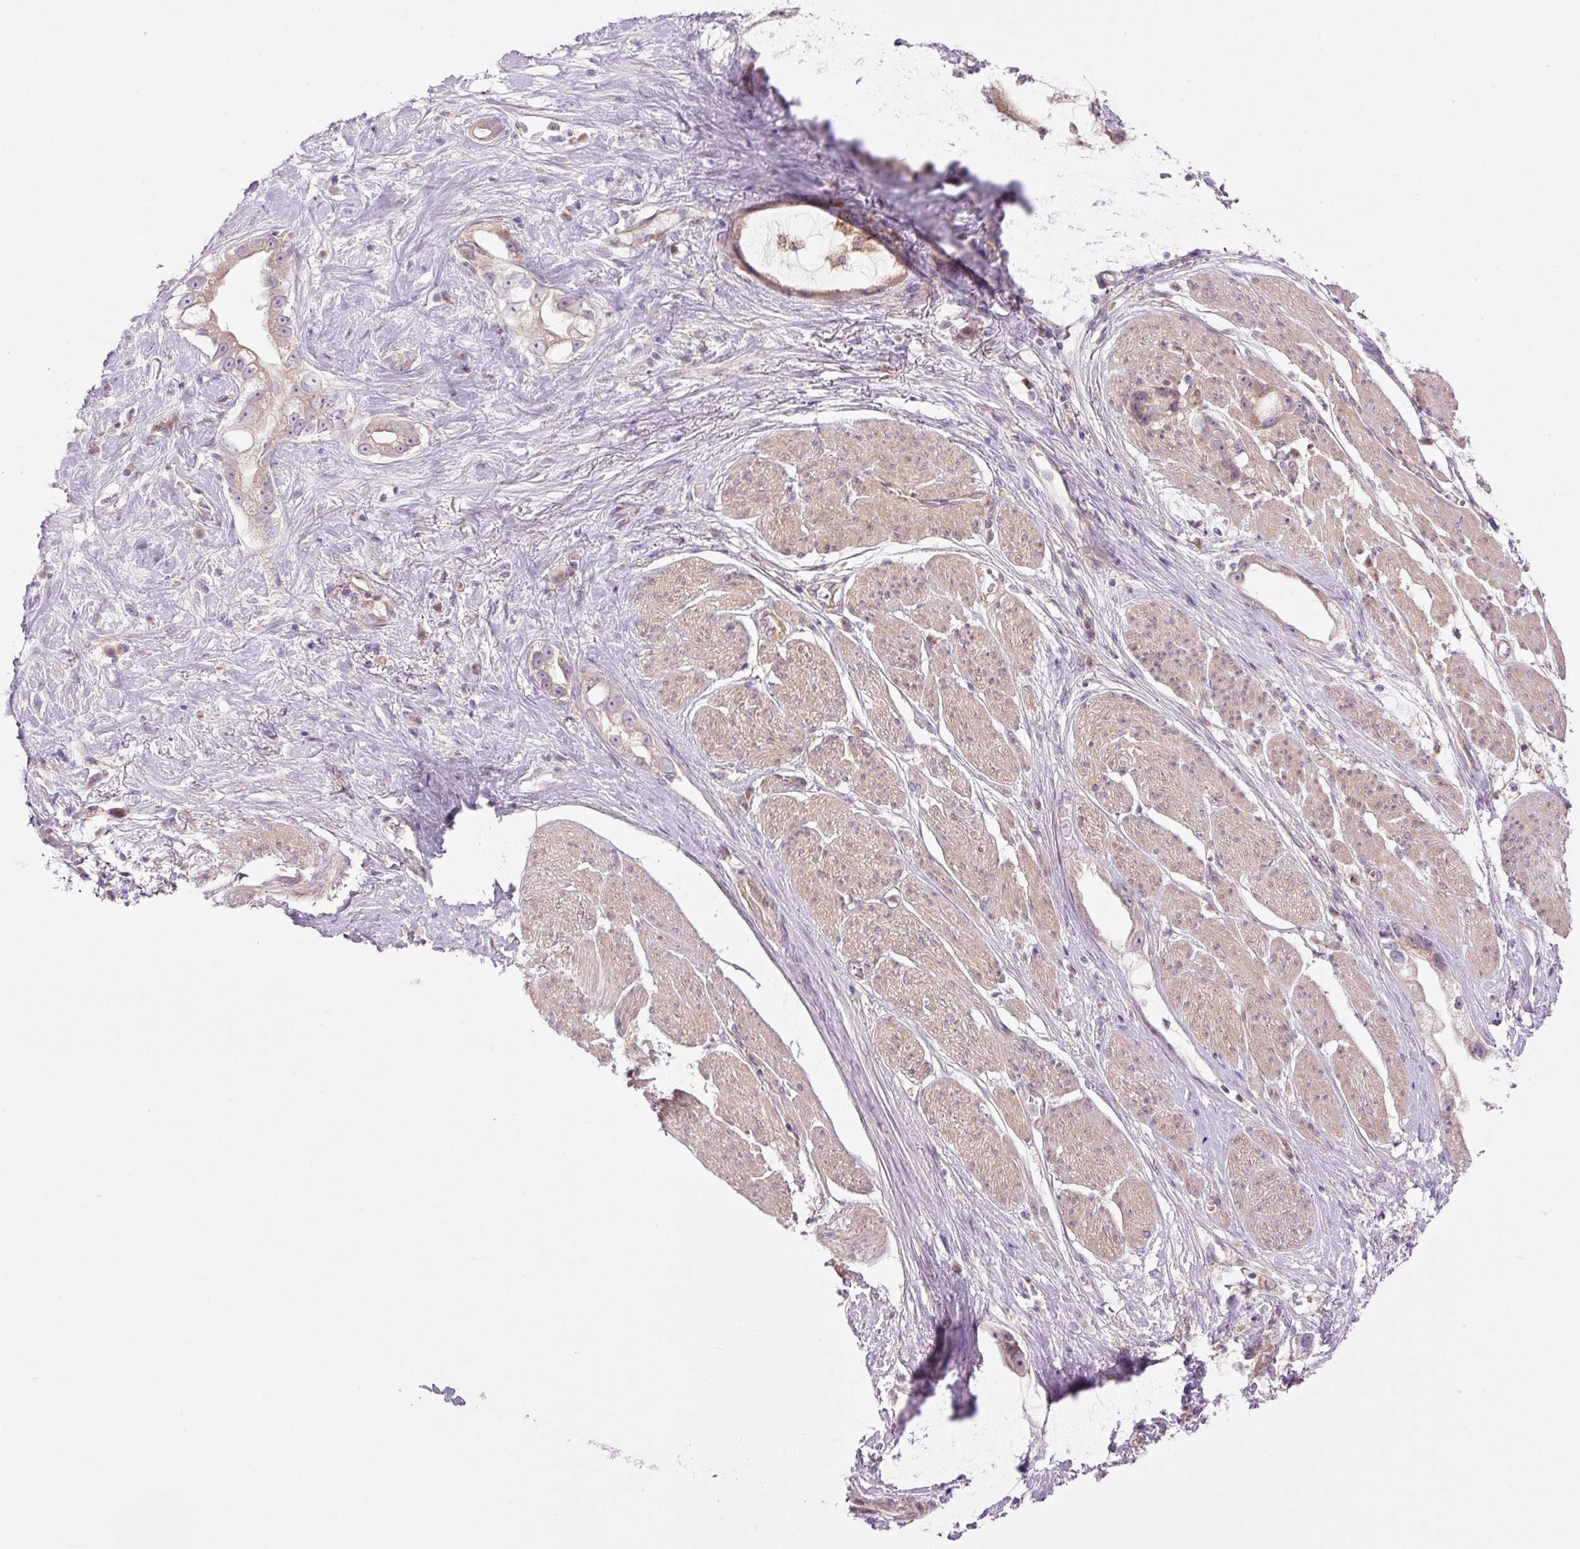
{"staining": {"intensity": "moderate", "quantity": ">75%", "location": "cytoplasmic/membranous"}, "tissue": "stomach cancer", "cell_type": "Tumor cells", "image_type": "cancer", "snomed": [{"axis": "morphology", "description": "Adenocarcinoma, NOS"}, {"axis": "topography", "description": "Stomach"}], "caption": "This image reveals IHC staining of stomach adenocarcinoma, with medium moderate cytoplasmic/membranous positivity in approximately >75% of tumor cells.", "gene": "MZT2B", "patient": {"sex": "male", "age": 55}}